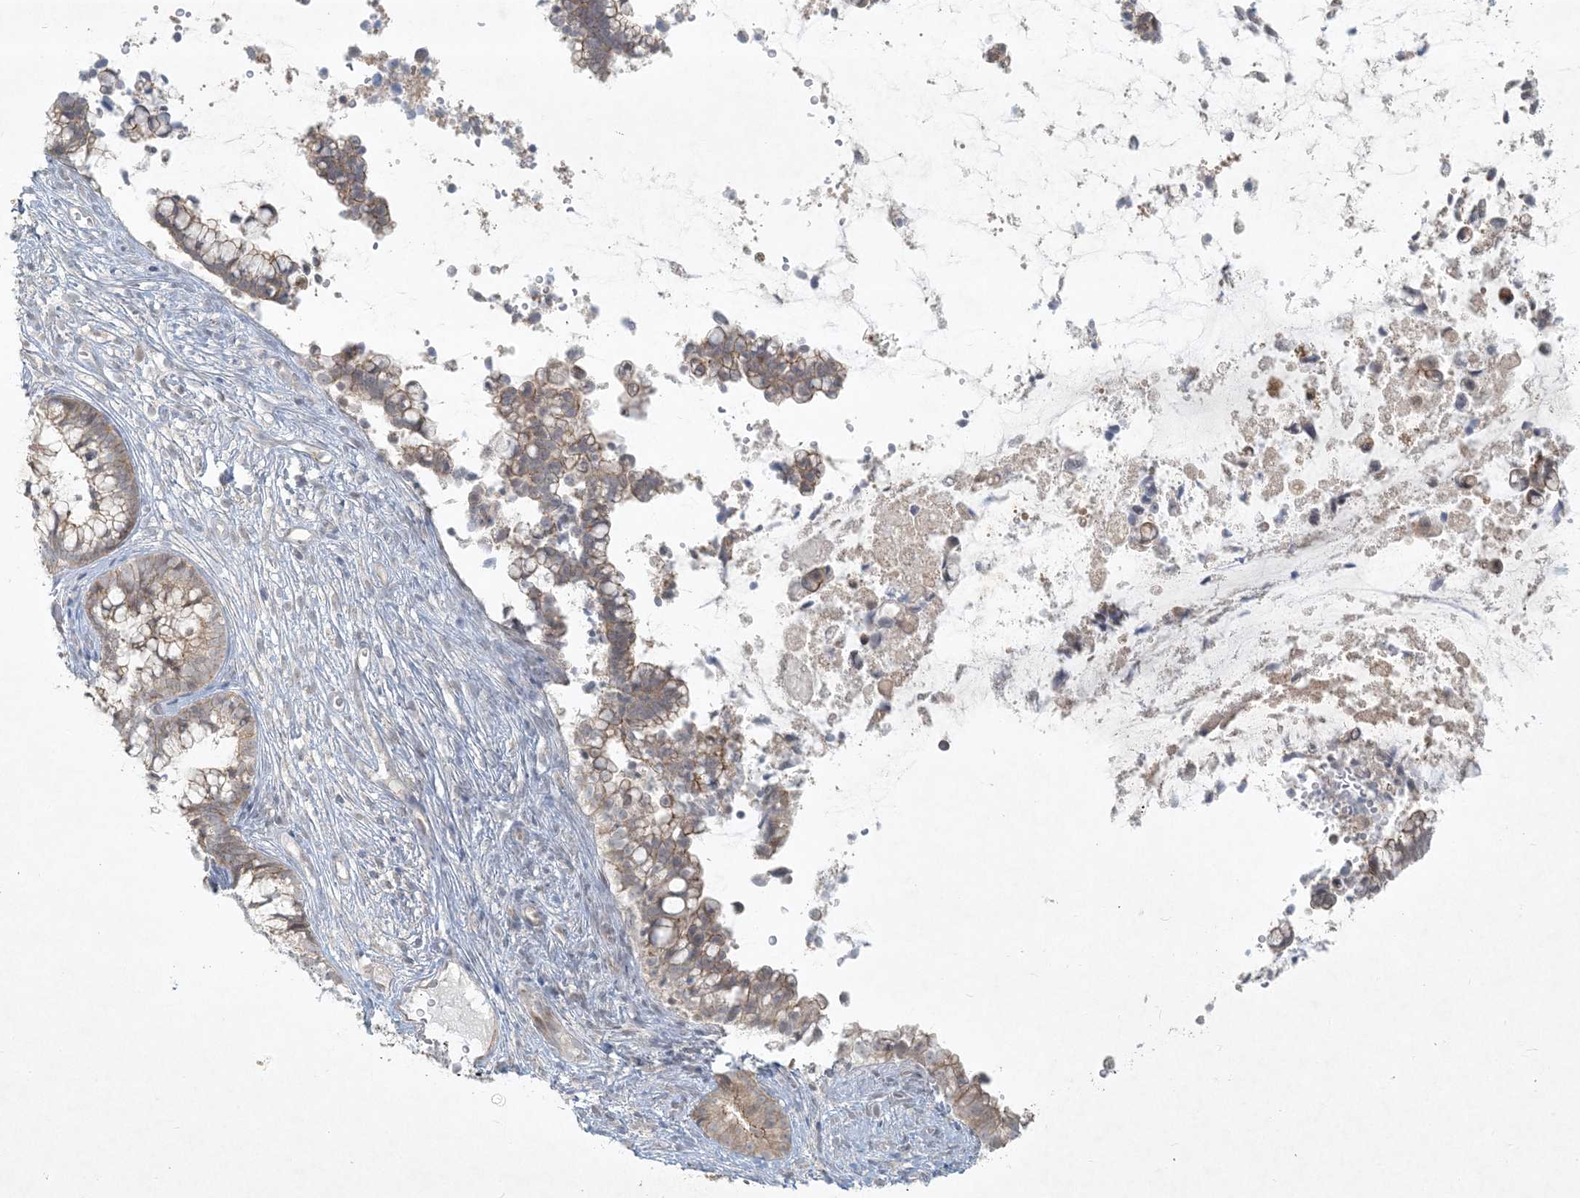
{"staining": {"intensity": "moderate", "quantity": "<25%", "location": "cytoplasmic/membranous"}, "tissue": "cervical cancer", "cell_type": "Tumor cells", "image_type": "cancer", "snomed": [{"axis": "morphology", "description": "Adenocarcinoma, NOS"}, {"axis": "topography", "description": "Cervix"}], "caption": "Adenocarcinoma (cervical) tissue demonstrates moderate cytoplasmic/membranous staining in approximately <25% of tumor cells", "gene": "BCORL1", "patient": {"sex": "female", "age": 44}}